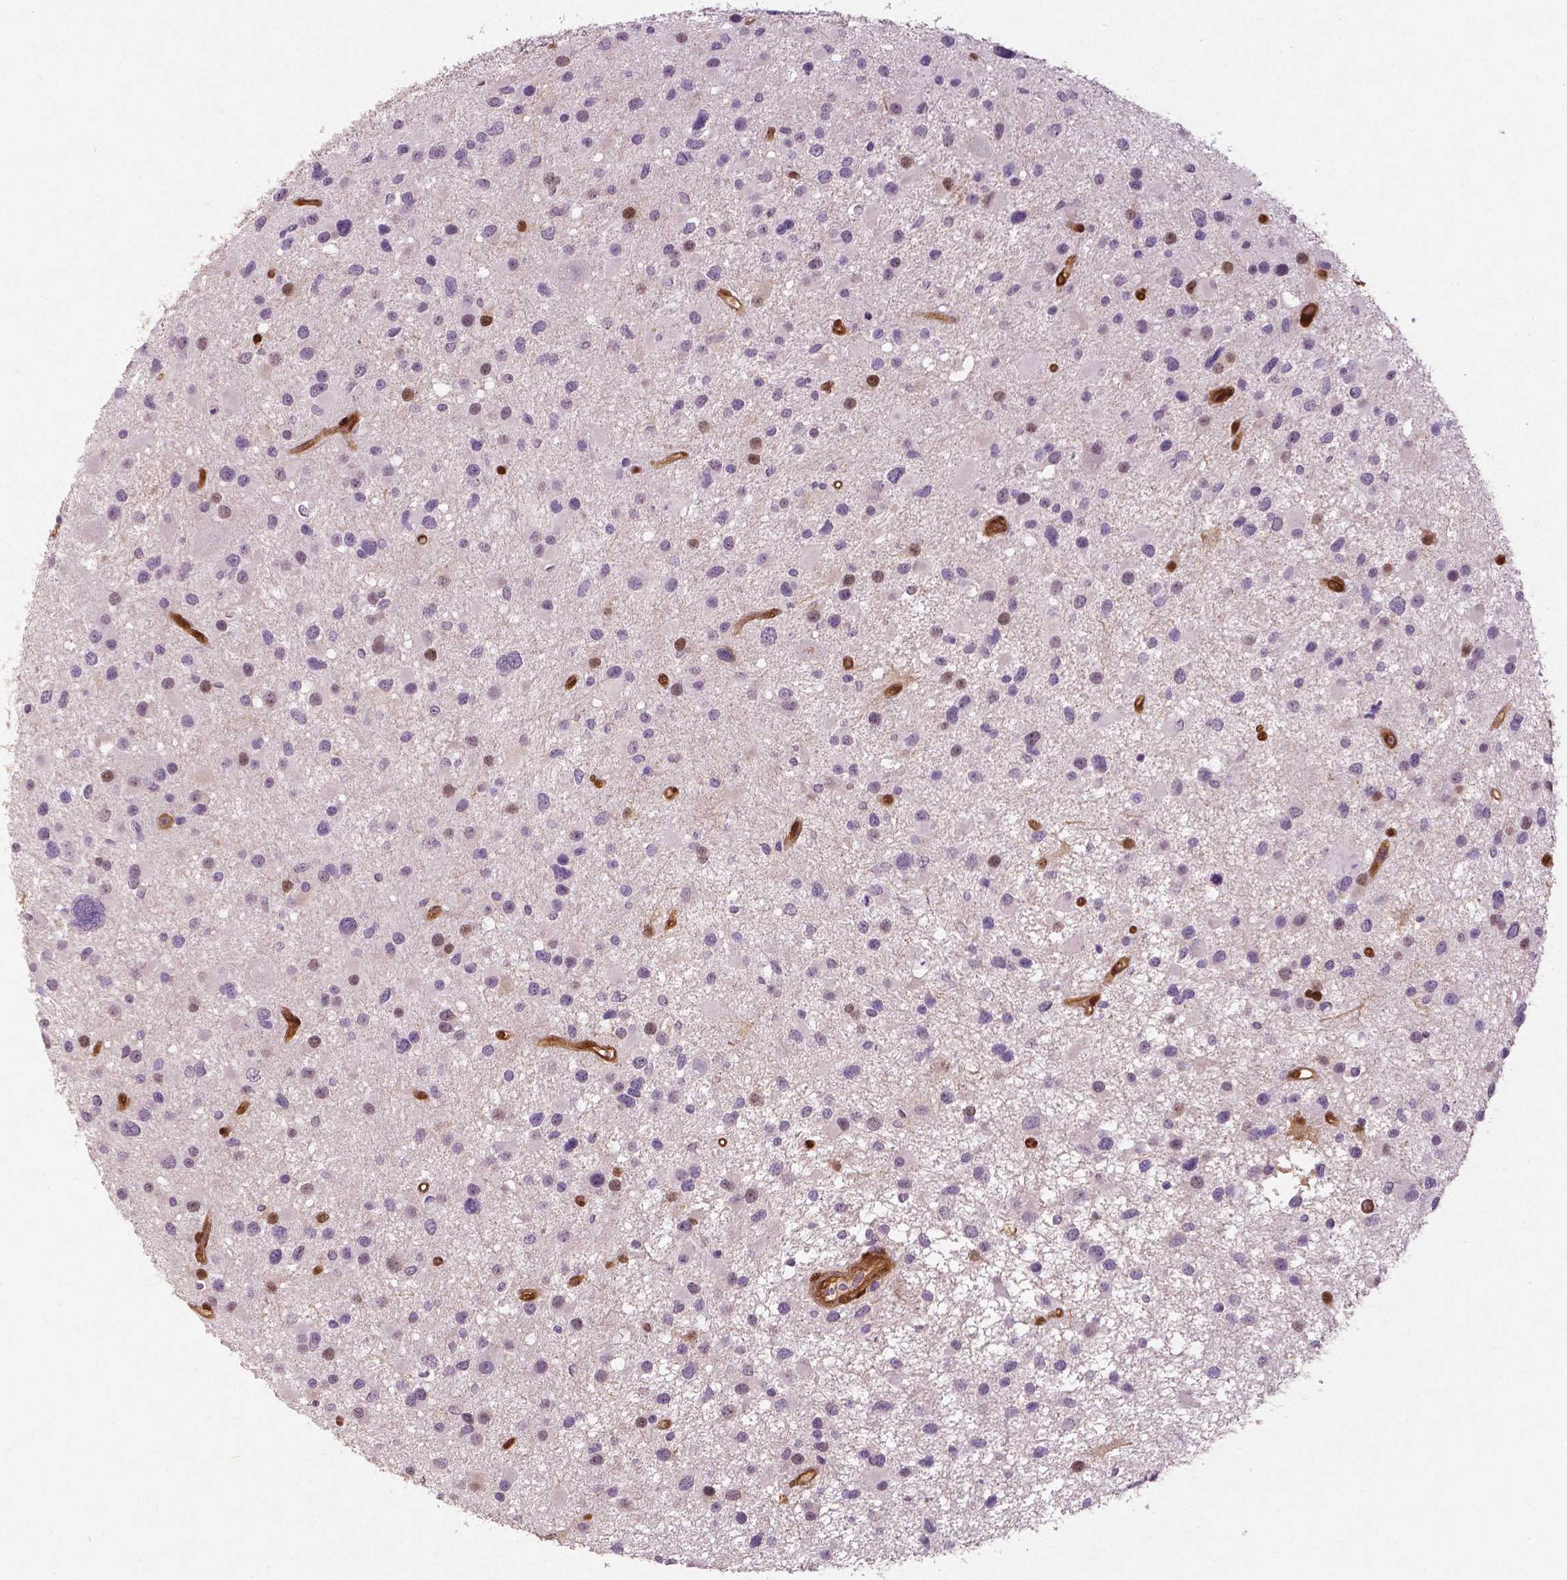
{"staining": {"intensity": "negative", "quantity": "none", "location": "none"}, "tissue": "glioma", "cell_type": "Tumor cells", "image_type": "cancer", "snomed": [{"axis": "morphology", "description": "Glioma, malignant, Low grade"}, {"axis": "topography", "description": "Brain"}], "caption": "Immunohistochemistry (IHC) photomicrograph of glioma stained for a protein (brown), which demonstrates no staining in tumor cells.", "gene": "WWTR1", "patient": {"sex": "female", "age": 32}}